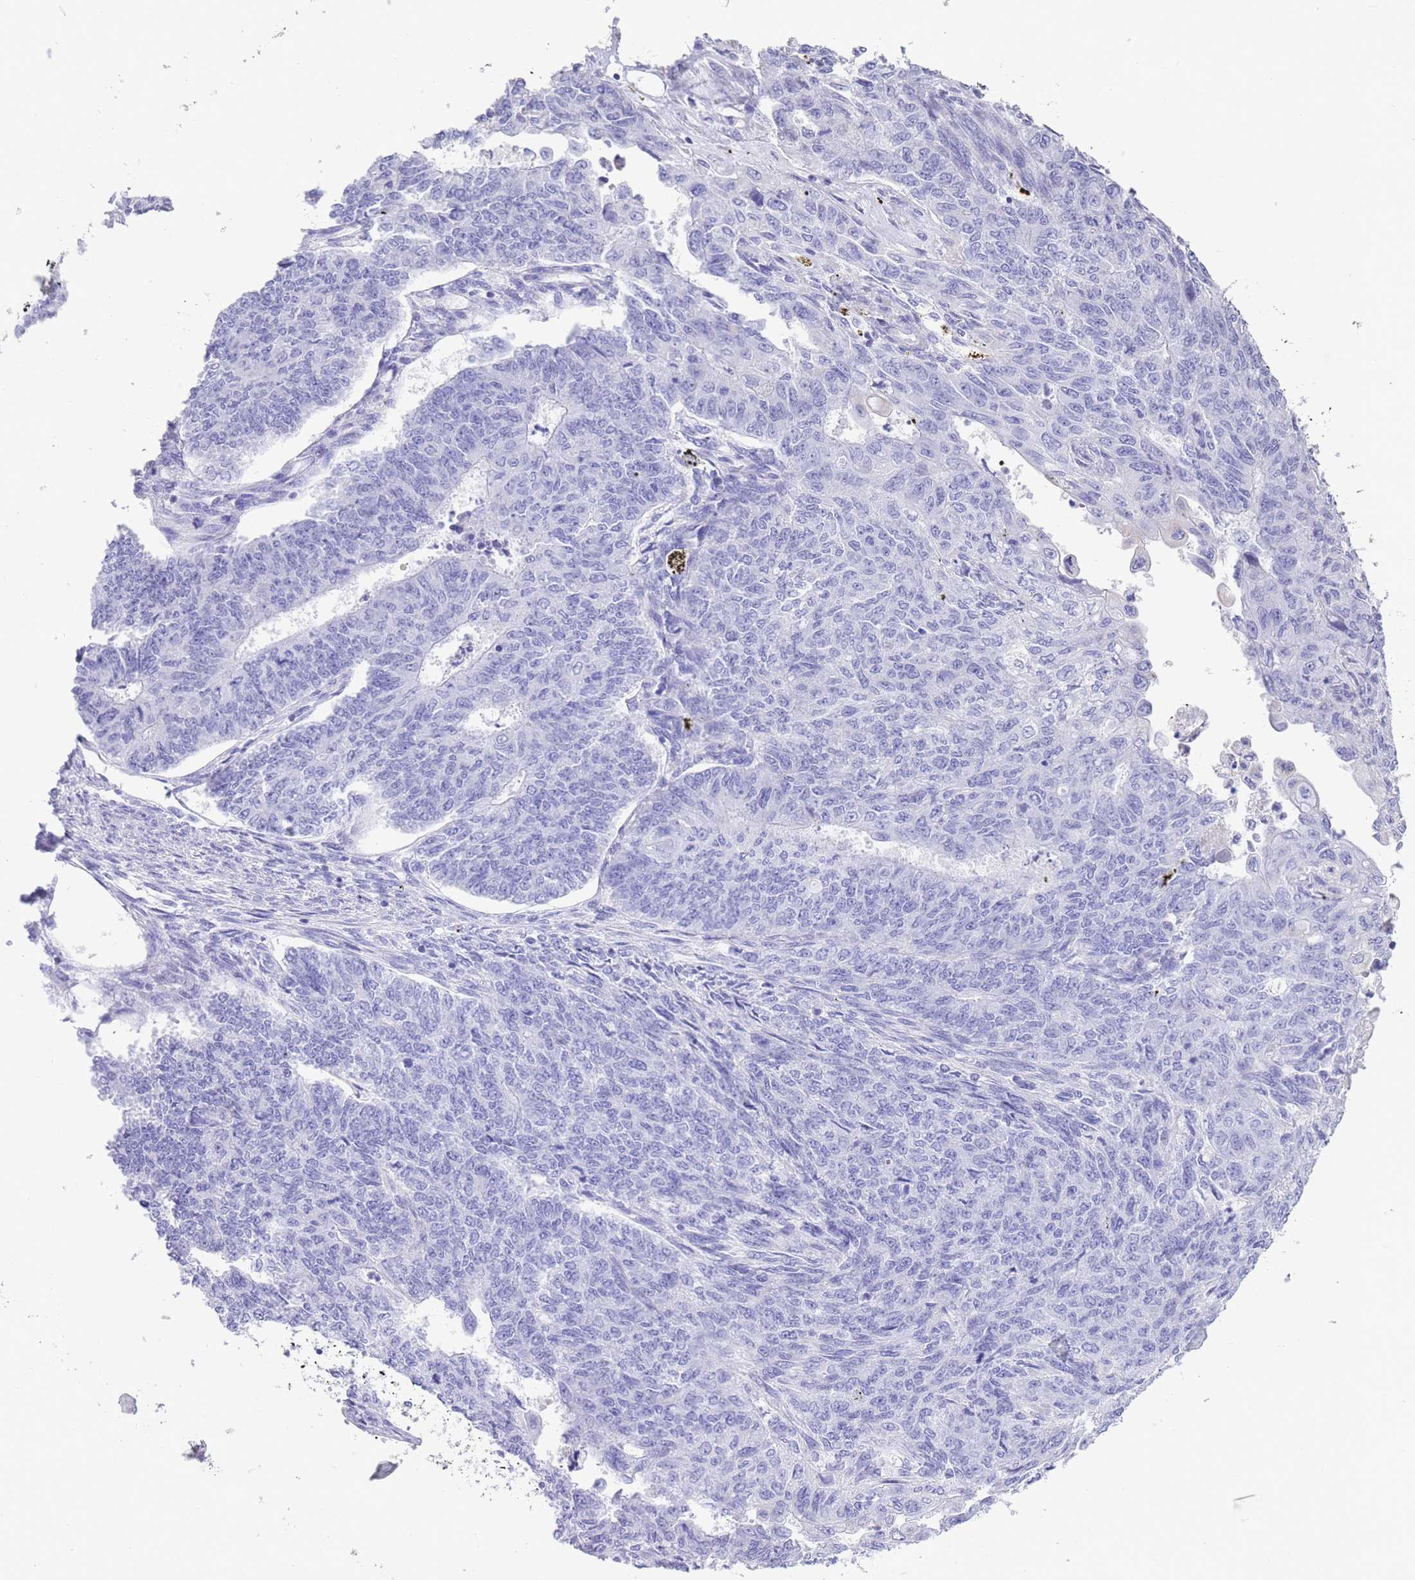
{"staining": {"intensity": "negative", "quantity": "none", "location": "none"}, "tissue": "endometrial cancer", "cell_type": "Tumor cells", "image_type": "cancer", "snomed": [{"axis": "morphology", "description": "Adenocarcinoma, NOS"}, {"axis": "topography", "description": "Endometrium"}], "caption": "Immunohistochemistry image of endometrial adenocarcinoma stained for a protein (brown), which demonstrates no staining in tumor cells.", "gene": "RAI2", "patient": {"sex": "female", "age": 32}}